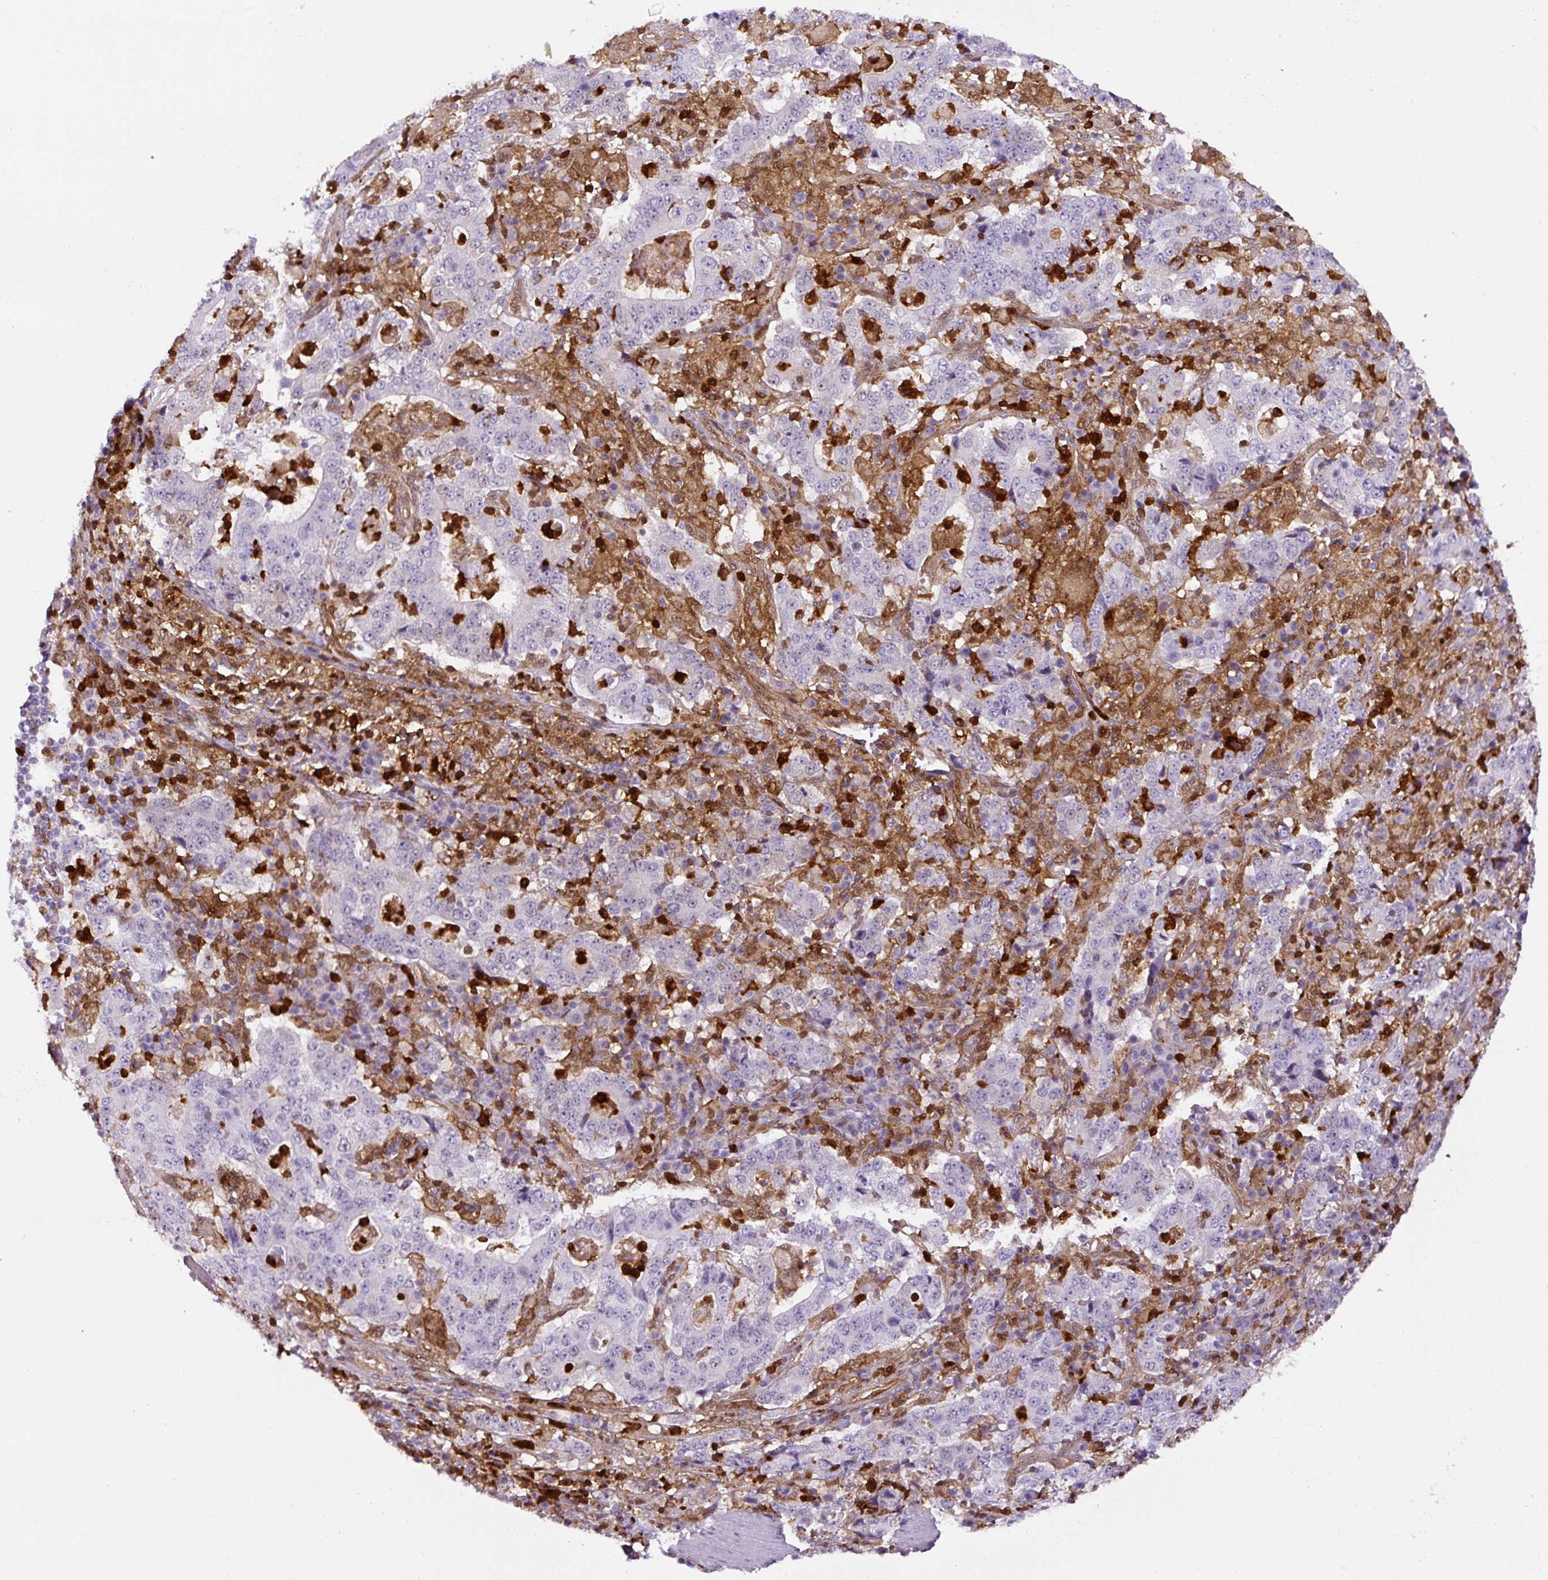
{"staining": {"intensity": "negative", "quantity": "none", "location": "none"}, "tissue": "stomach cancer", "cell_type": "Tumor cells", "image_type": "cancer", "snomed": [{"axis": "morphology", "description": "Normal tissue, NOS"}, {"axis": "morphology", "description": "Adenocarcinoma, NOS"}, {"axis": "topography", "description": "Stomach, upper"}, {"axis": "topography", "description": "Stomach"}], "caption": "Micrograph shows no protein expression in tumor cells of stomach cancer (adenocarcinoma) tissue.", "gene": "ANXA1", "patient": {"sex": "male", "age": 59}}